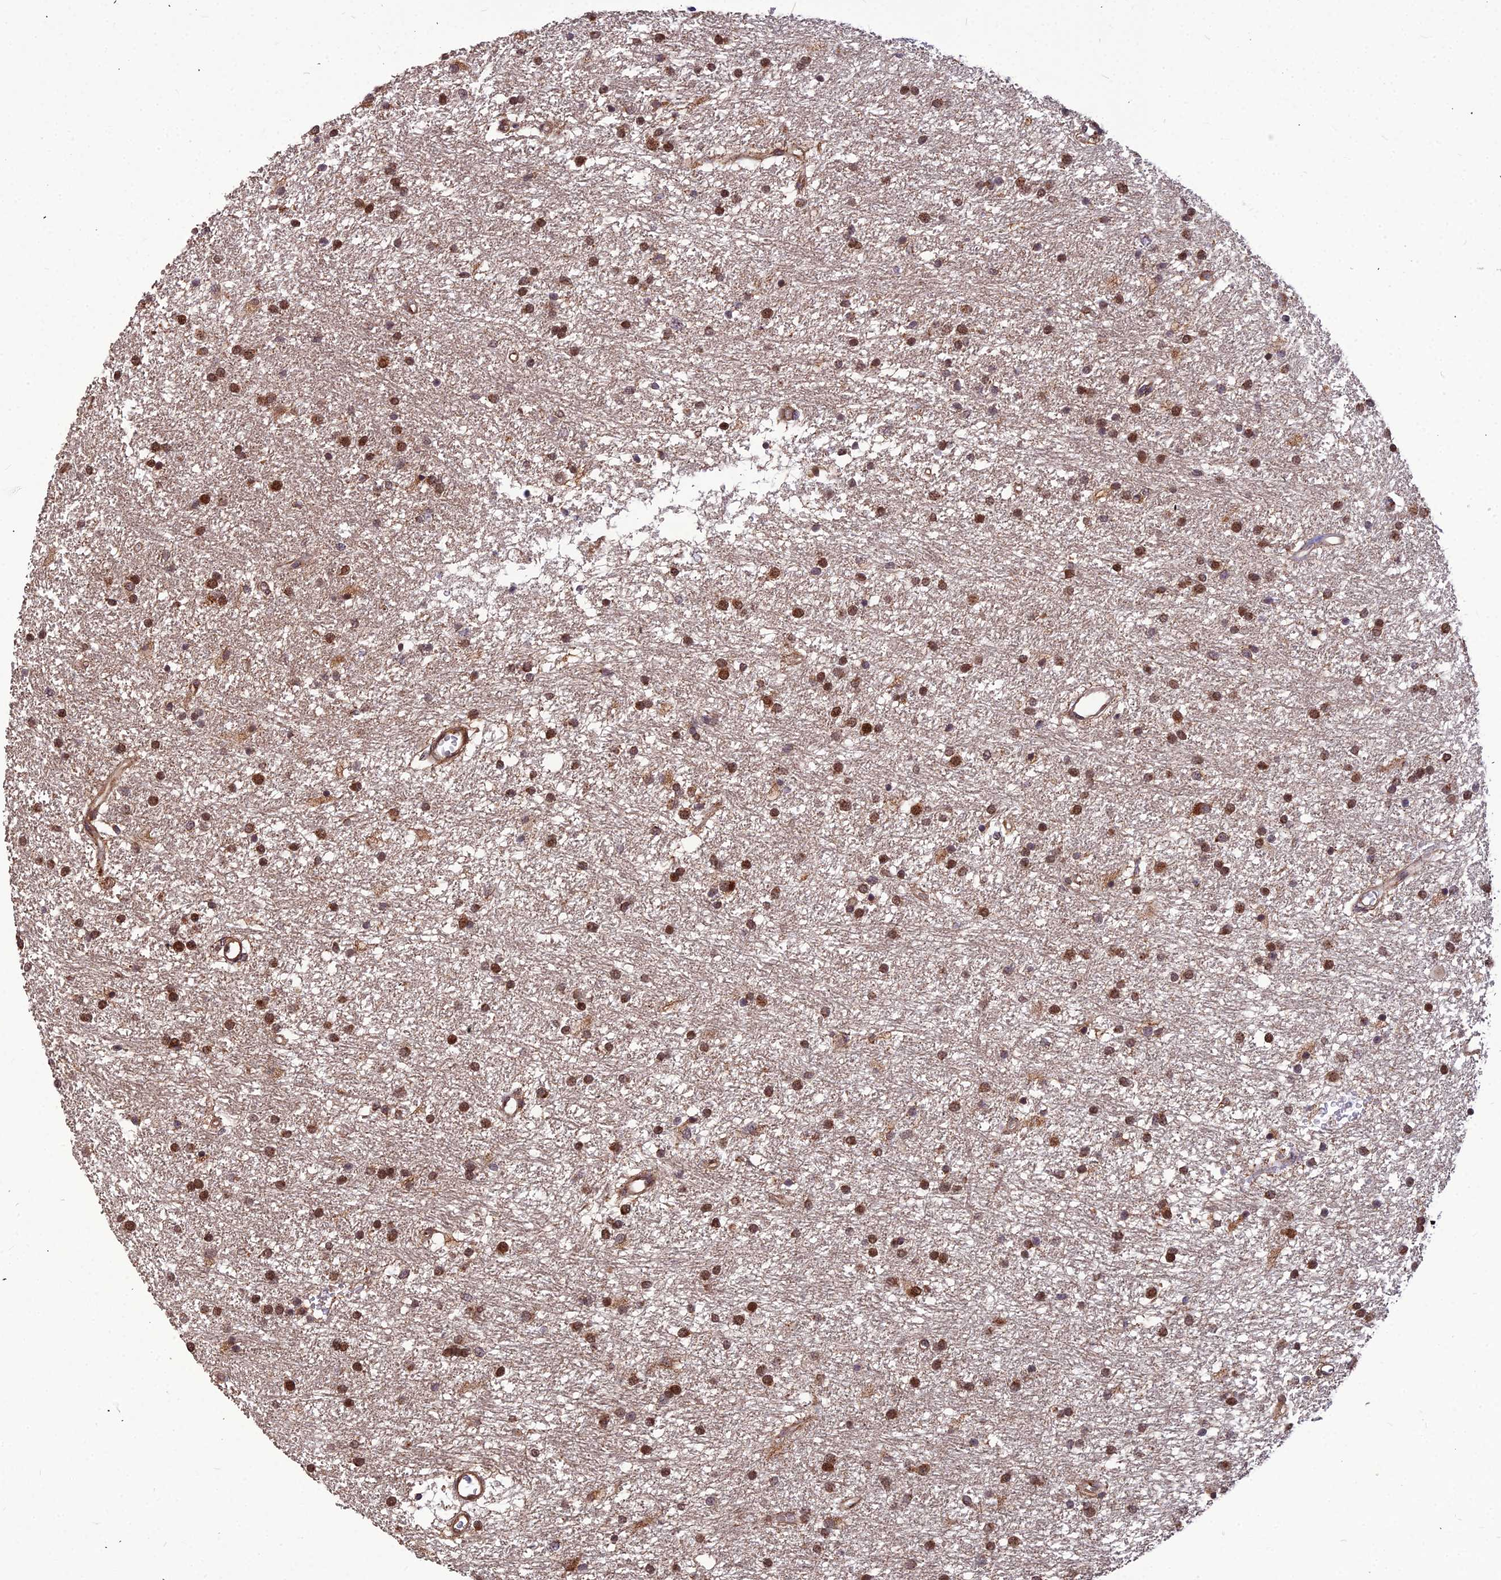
{"staining": {"intensity": "strong", "quantity": ">75%", "location": "nuclear"}, "tissue": "glioma", "cell_type": "Tumor cells", "image_type": "cancer", "snomed": [{"axis": "morphology", "description": "Glioma, malignant, High grade"}, {"axis": "topography", "description": "Brain"}], "caption": "IHC photomicrograph of neoplastic tissue: human glioma stained using immunohistochemistry displays high levels of strong protein expression localized specifically in the nuclear of tumor cells, appearing as a nuclear brown color.", "gene": "LEKR1", "patient": {"sex": "male", "age": 77}}